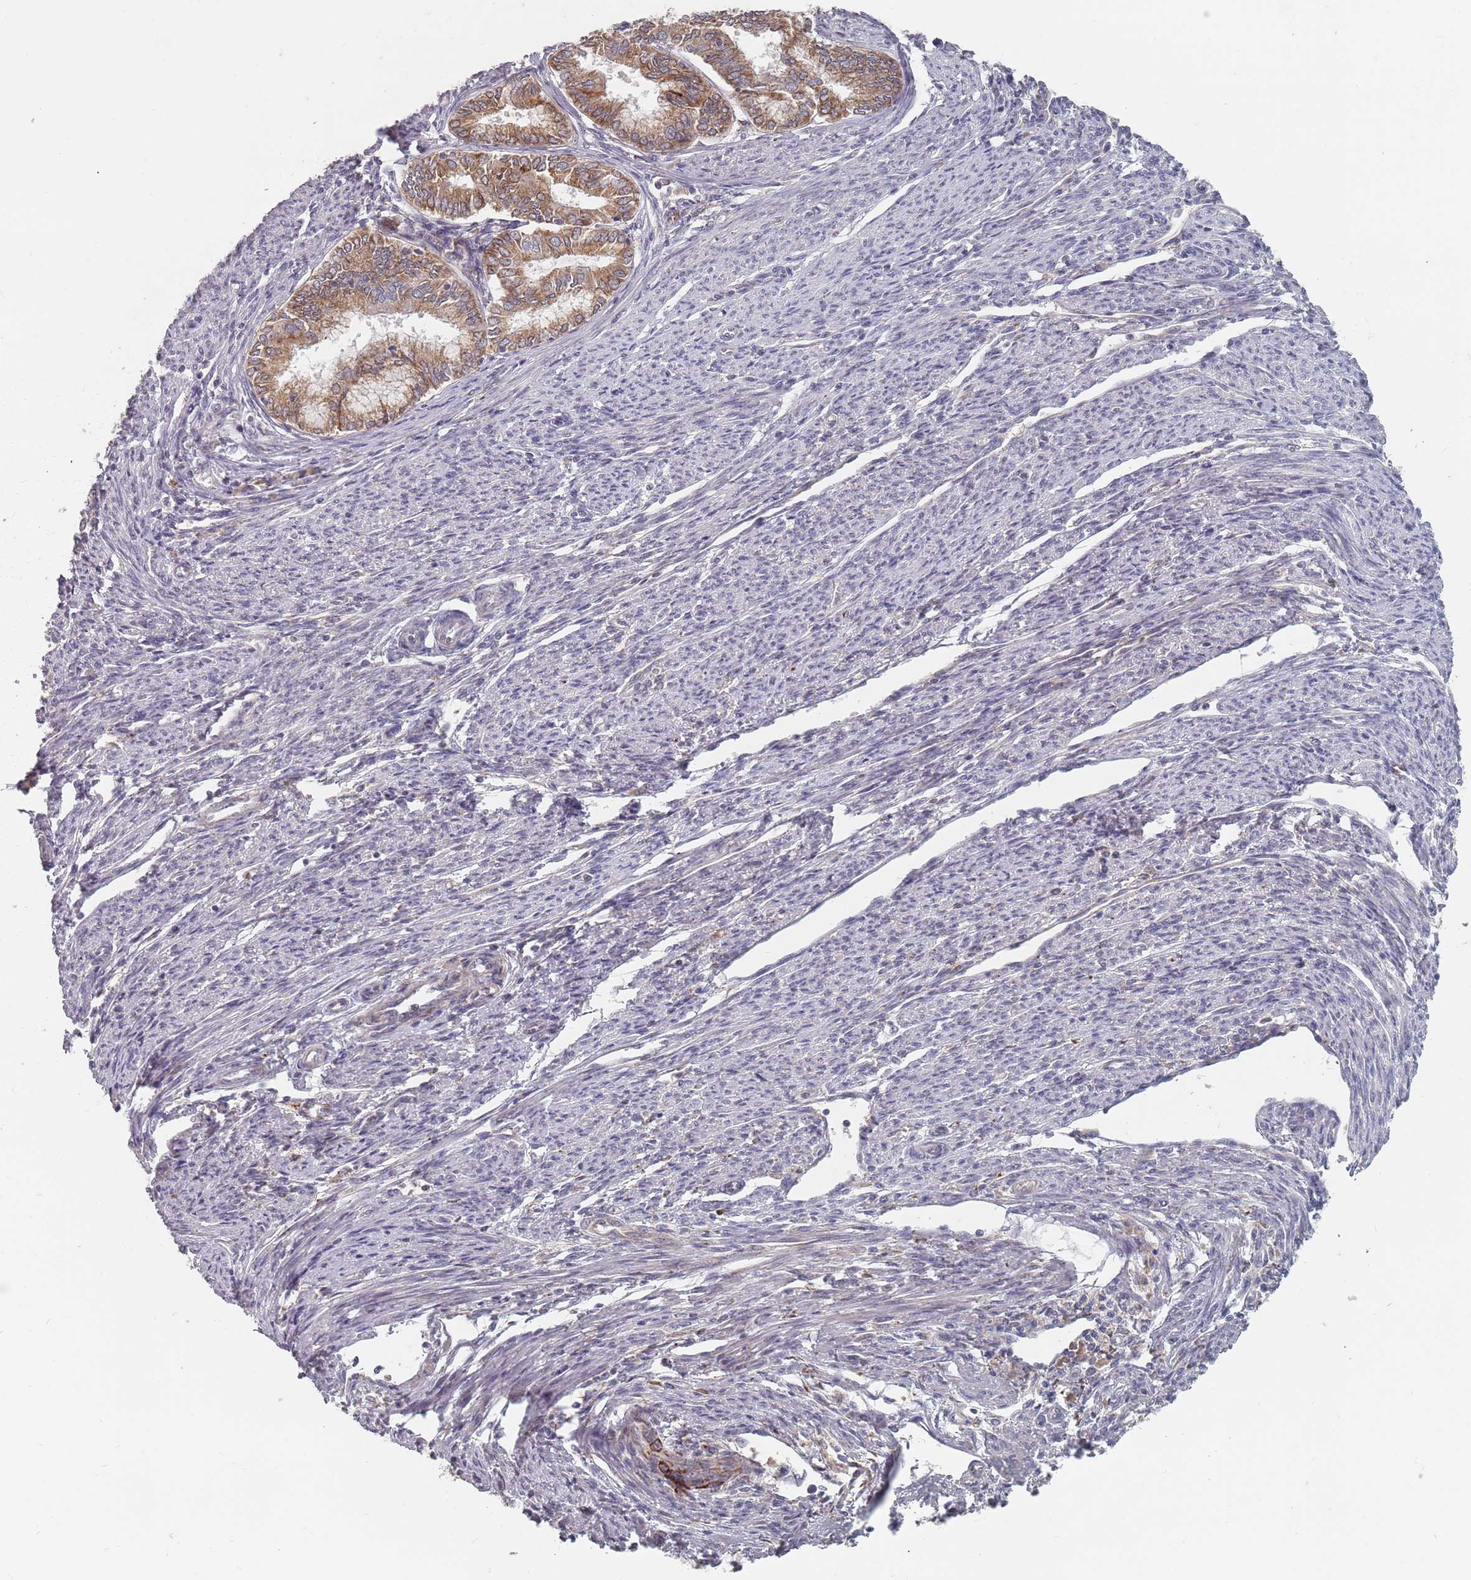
{"staining": {"intensity": "moderate", "quantity": "25%-75%", "location": "cytoplasmic/membranous"}, "tissue": "endometrial cancer", "cell_type": "Tumor cells", "image_type": "cancer", "snomed": [{"axis": "morphology", "description": "Adenocarcinoma, NOS"}, {"axis": "topography", "description": "Endometrium"}], "caption": "There is medium levels of moderate cytoplasmic/membranous positivity in tumor cells of adenocarcinoma (endometrial), as demonstrated by immunohistochemical staining (brown color).", "gene": "ADAL", "patient": {"sex": "female", "age": 79}}